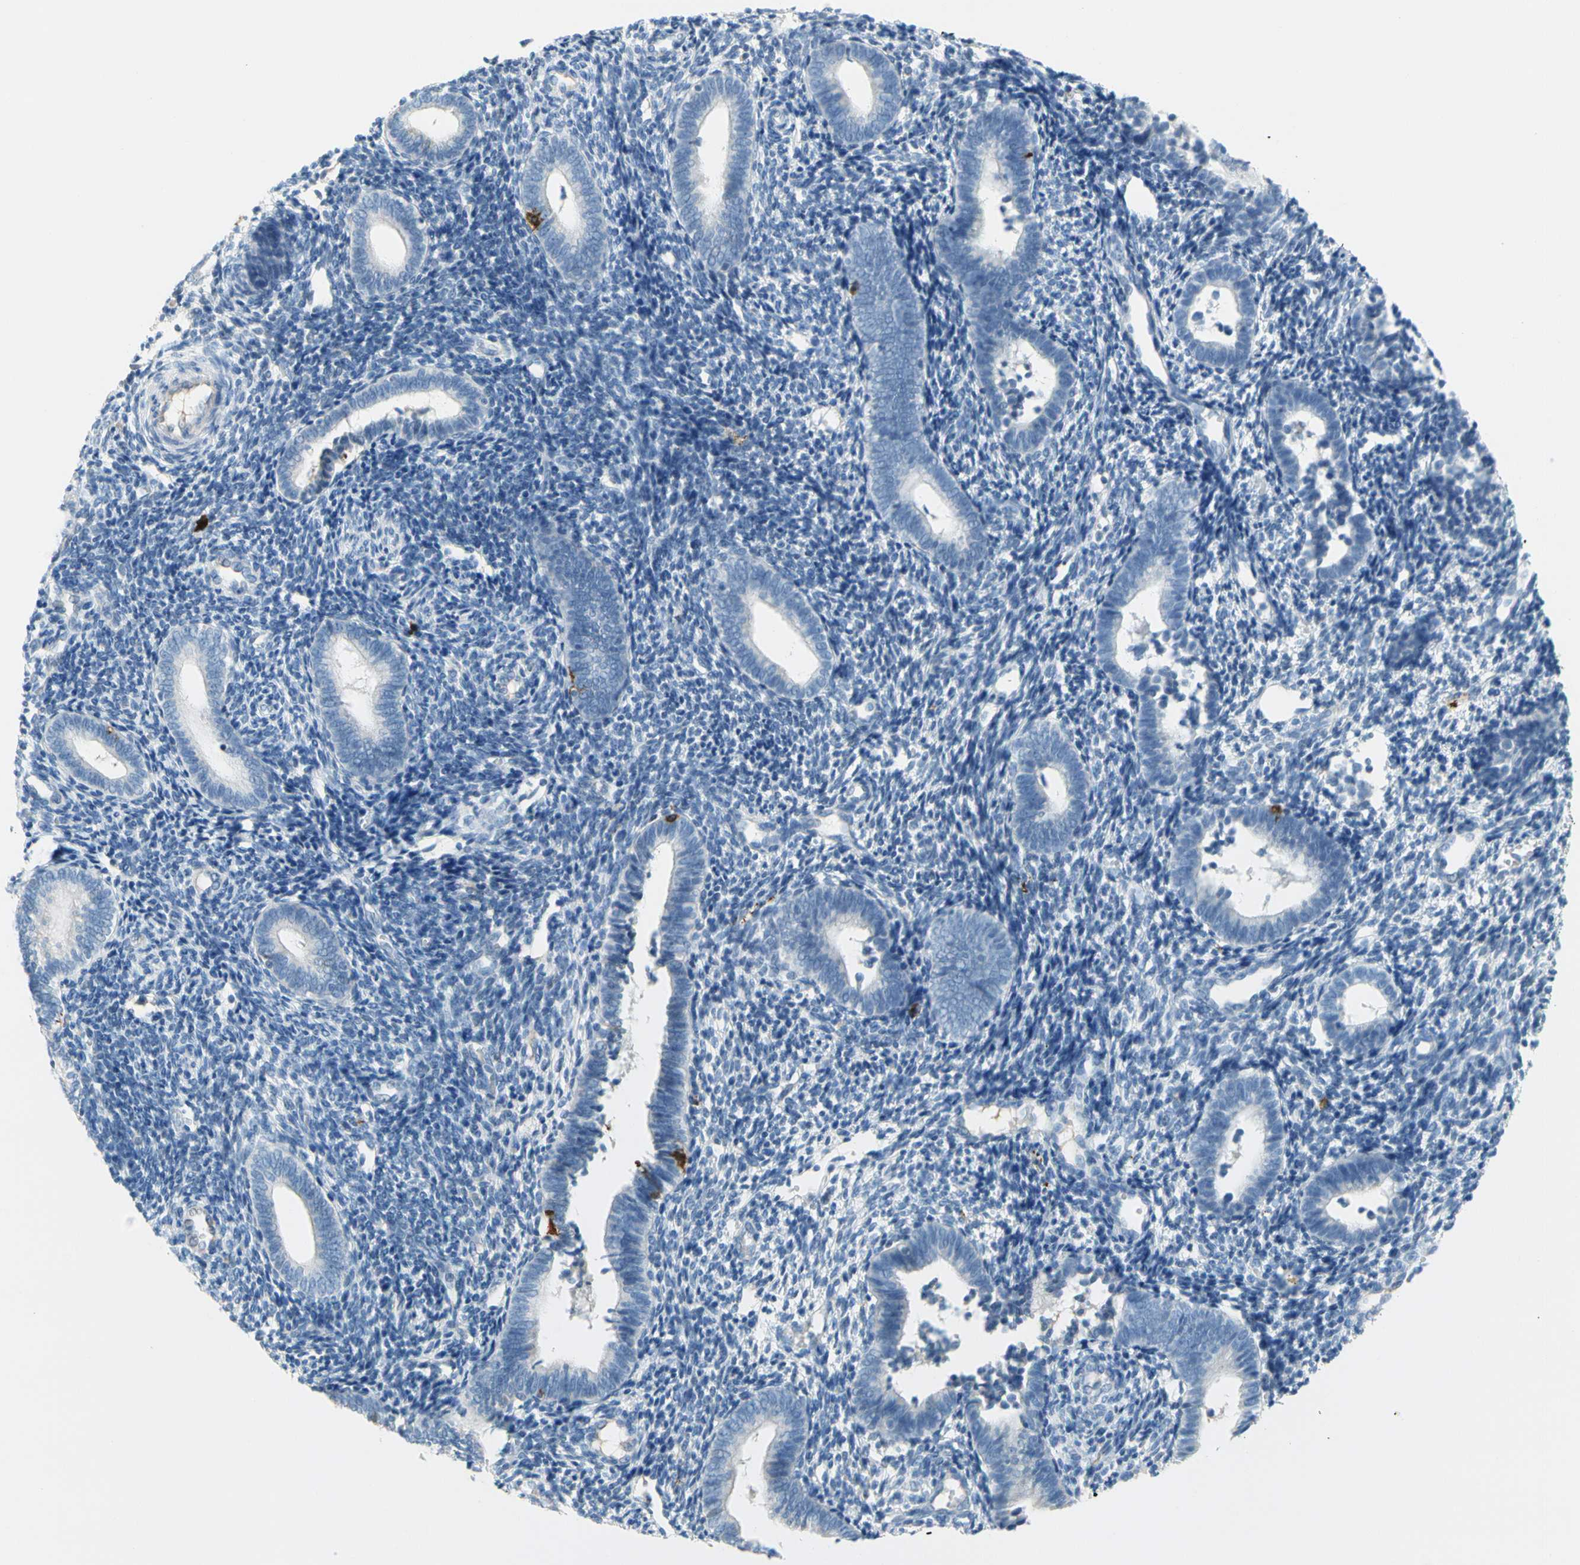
{"staining": {"intensity": "negative", "quantity": "none", "location": "none"}, "tissue": "endometrium", "cell_type": "Cells in endometrial stroma", "image_type": "normal", "snomed": [{"axis": "morphology", "description": "Normal tissue, NOS"}, {"axis": "topography", "description": "Uterus"}, {"axis": "topography", "description": "Endometrium"}], "caption": "Immunohistochemical staining of unremarkable human endometrium exhibits no significant expression in cells in endometrial stroma. (Immunohistochemistry (ihc), brightfield microscopy, high magnification).", "gene": "TACC3", "patient": {"sex": "female", "age": 33}}